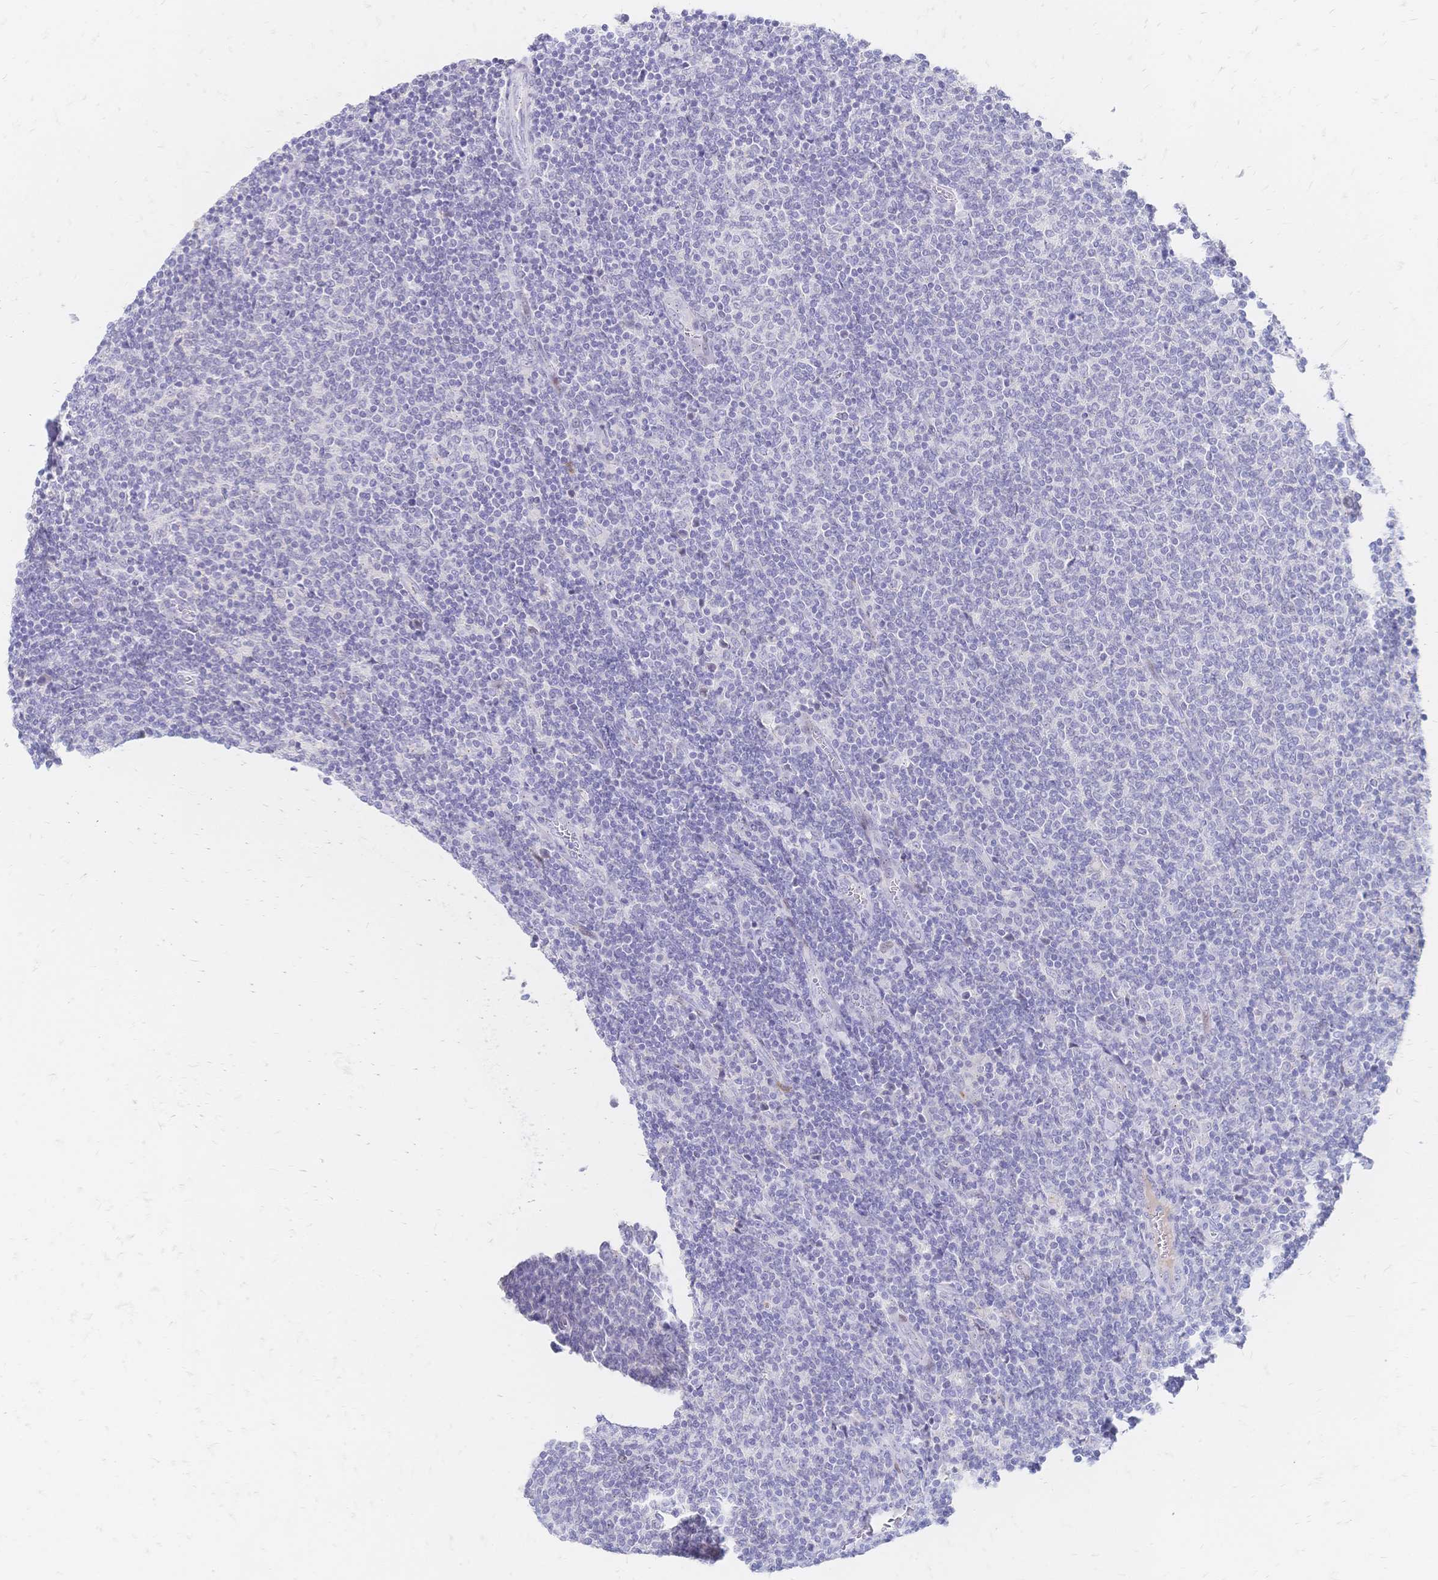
{"staining": {"intensity": "negative", "quantity": "none", "location": "none"}, "tissue": "lymphoma", "cell_type": "Tumor cells", "image_type": "cancer", "snomed": [{"axis": "morphology", "description": "Malignant lymphoma, non-Hodgkin's type, Low grade"}, {"axis": "topography", "description": "Lymph node"}], "caption": "This image is of malignant lymphoma, non-Hodgkin's type (low-grade) stained with immunohistochemistry to label a protein in brown with the nuclei are counter-stained blue. There is no positivity in tumor cells.", "gene": "PSORS1C2", "patient": {"sex": "male", "age": 52}}